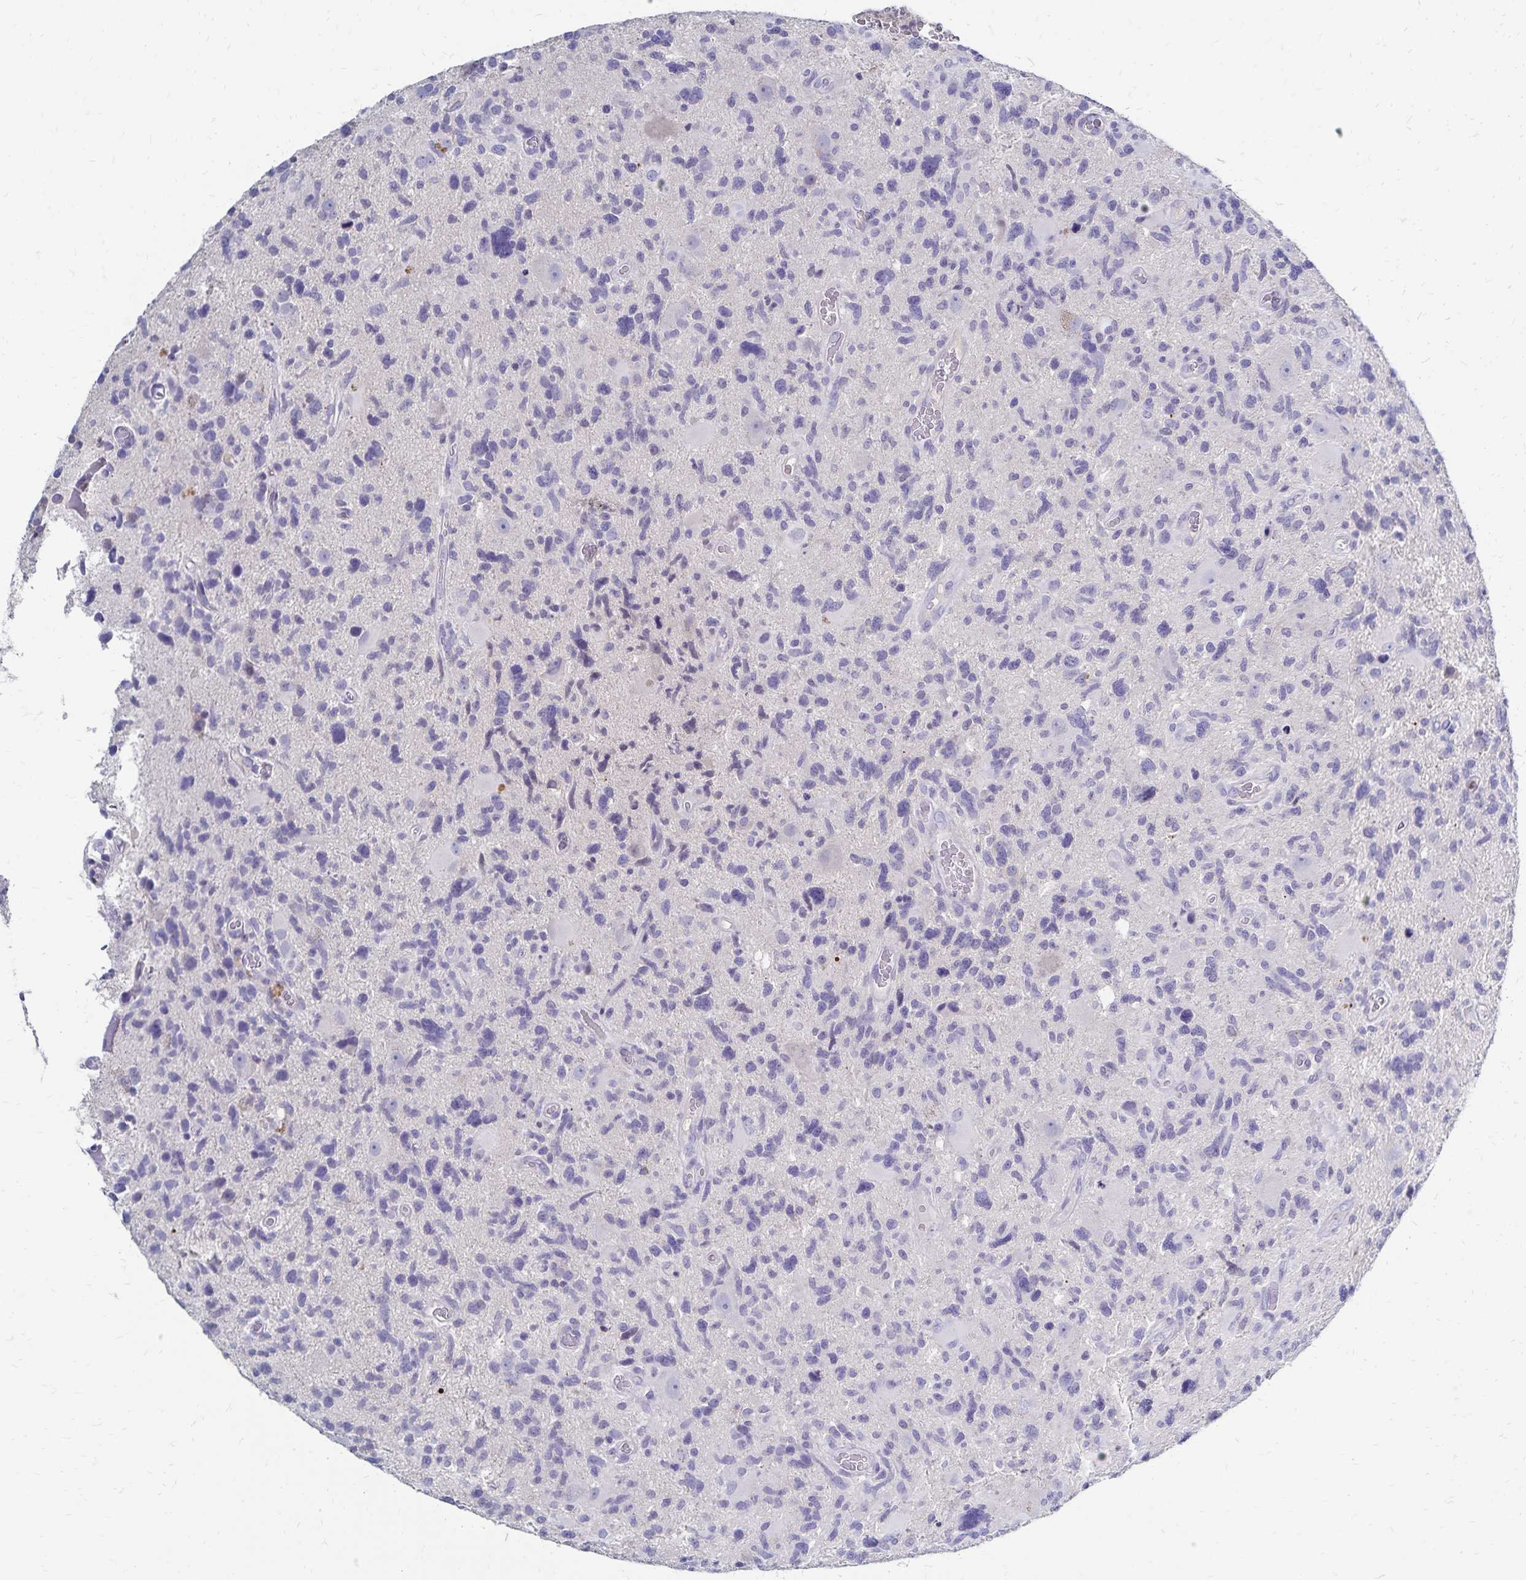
{"staining": {"intensity": "negative", "quantity": "none", "location": "none"}, "tissue": "glioma", "cell_type": "Tumor cells", "image_type": "cancer", "snomed": [{"axis": "morphology", "description": "Glioma, malignant, High grade"}, {"axis": "topography", "description": "Brain"}], "caption": "DAB immunohistochemical staining of human high-grade glioma (malignant) shows no significant staining in tumor cells.", "gene": "PAX5", "patient": {"sex": "male", "age": 49}}